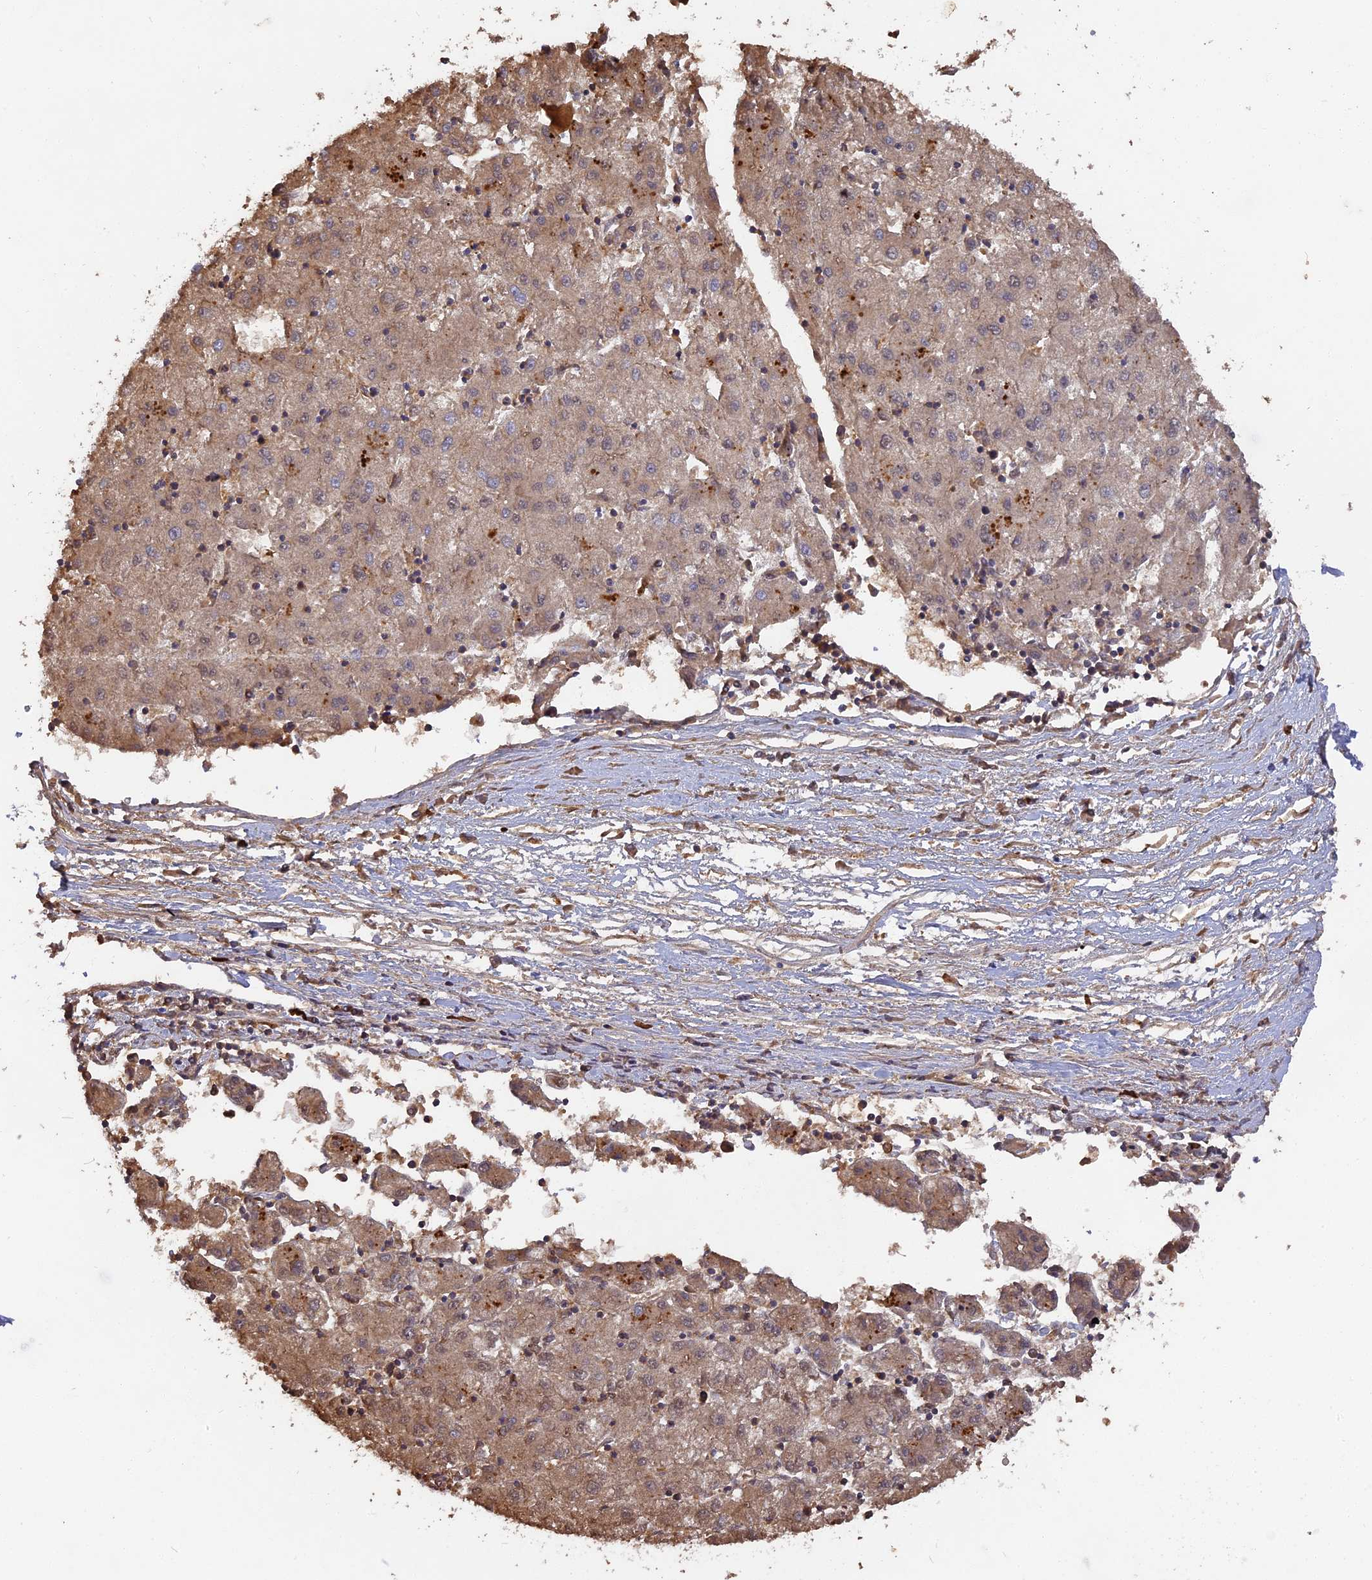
{"staining": {"intensity": "moderate", "quantity": "25%-75%", "location": "cytoplasmic/membranous"}, "tissue": "liver cancer", "cell_type": "Tumor cells", "image_type": "cancer", "snomed": [{"axis": "morphology", "description": "Carcinoma, Hepatocellular, NOS"}, {"axis": "topography", "description": "Liver"}], "caption": "Liver cancer (hepatocellular carcinoma) stained for a protein displays moderate cytoplasmic/membranous positivity in tumor cells.", "gene": "ERMAP", "patient": {"sex": "male", "age": 72}}